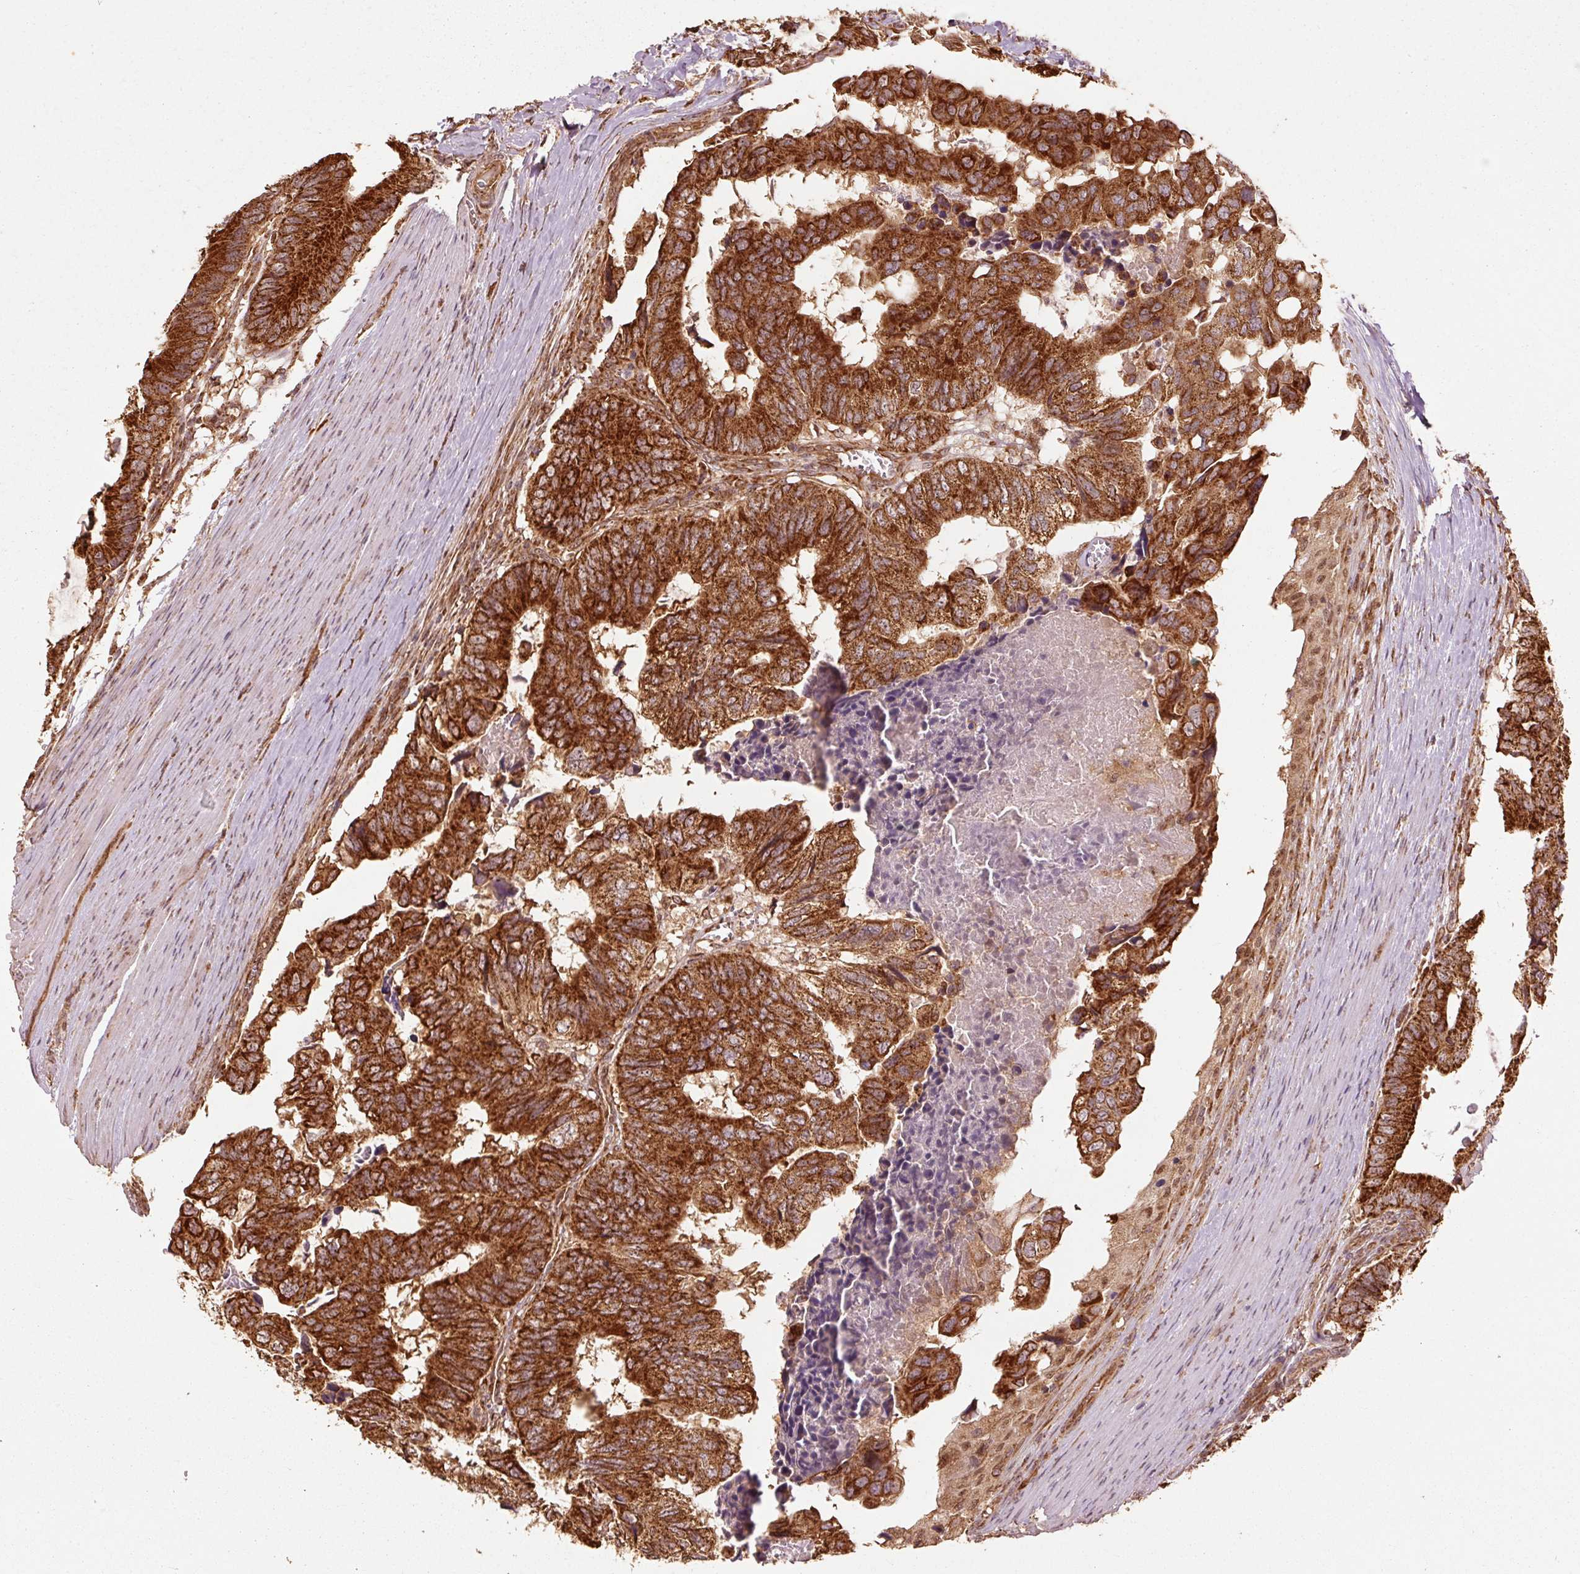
{"staining": {"intensity": "strong", "quantity": ">75%", "location": "cytoplasmic/membranous"}, "tissue": "colorectal cancer", "cell_type": "Tumor cells", "image_type": "cancer", "snomed": [{"axis": "morphology", "description": "Adenocarcinoma, NOS"}, {"axis": "topography", "description": "Colon"}], "caption": "Protein expression analysis of colorectal cancer displays strong cytoplasmic/membranous positivity in approximately >75% of tumor cells.", "gene": "MRPL16", "patient": {"sex": "male", "age": 85}}